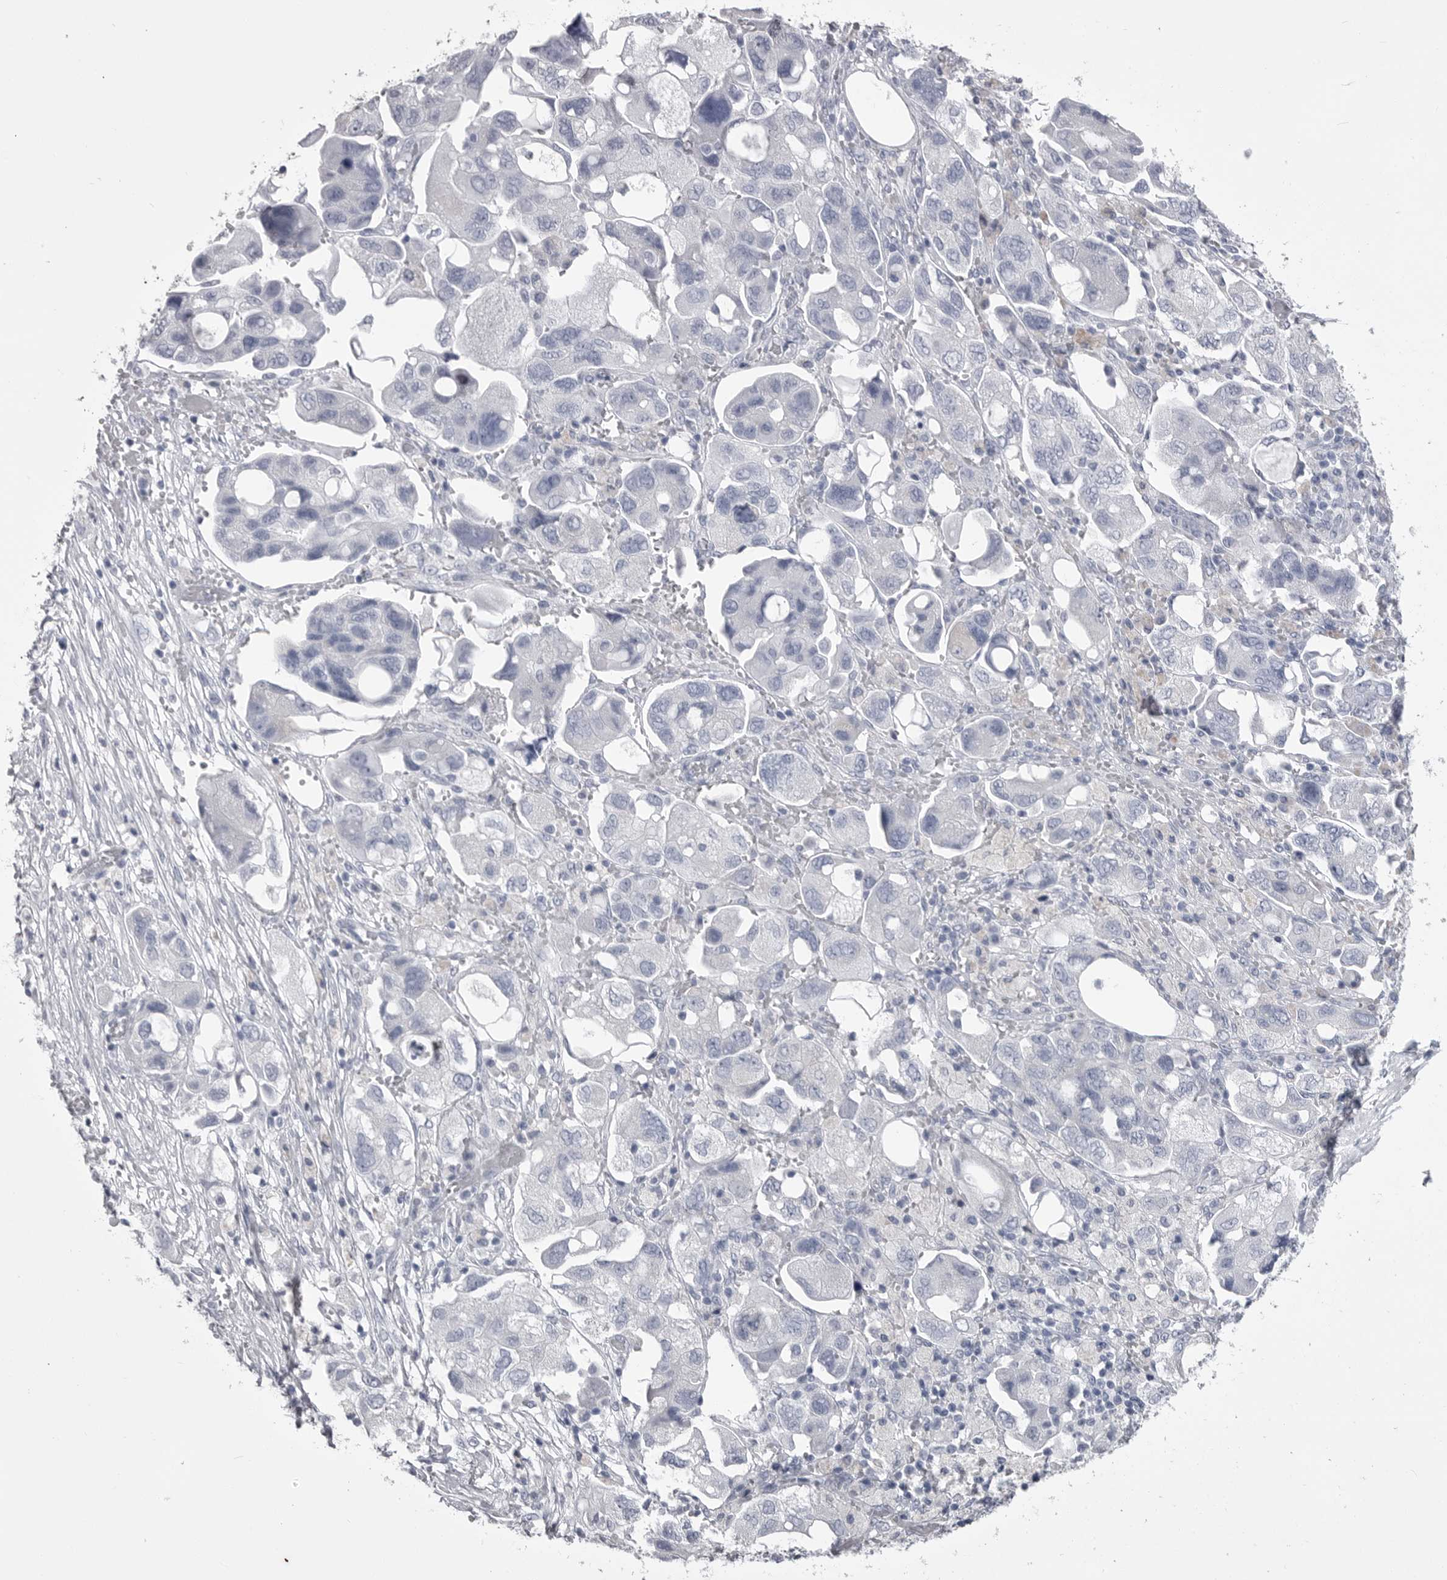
{"staining": {"intensity": "negative", "quantity": "none", "location": "none"}, "tissue": "ovarian cancer", "cell_type": "Tumor cells", "image_type": "cancer", "snomed": [{"axis": "morphology", "description": "Carcinoma, NOS"}, {"axis": "morphology", "description": "Cystadenocarcinoma, serous, NOS"}, {"axis": "topography", "description": "Ovary"}], "caption": "Ovarian carcinoma stained for a protein using immunohistochemistry (IHC) demonstrates no positivity tumor cells.", "gene": "ANK2", "patient": {"sex": "female", "age": 69}}